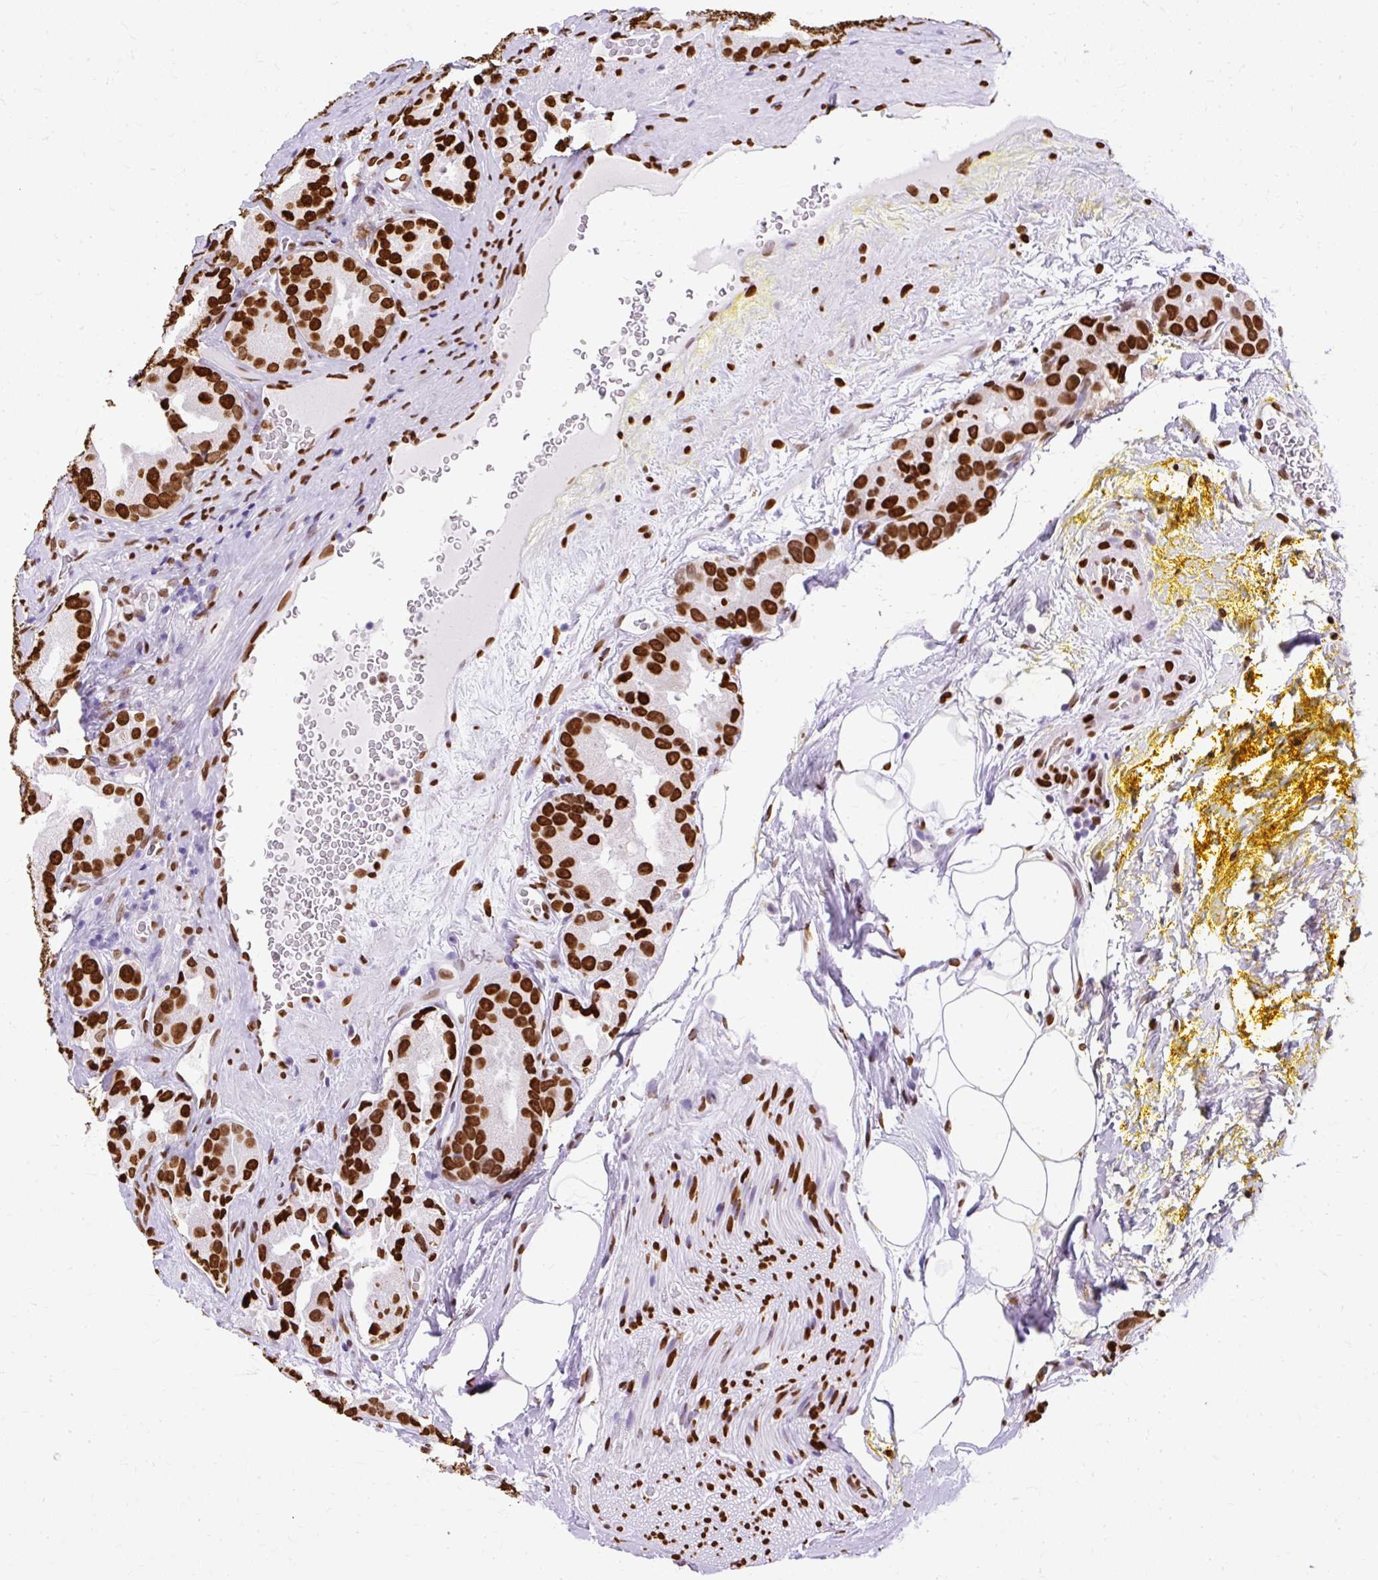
{"staining": {"intensity": "strong", "quantity": ">75%", "location": "nuclear"}, "tissue": "prostate cancer", "cell_type": "Tumor cells", "image_type": "cancer", "snomed": [{"axis": "morphology", "description": "Adenocarcinoma, High grade"}, {"axis": "topography", "description": "Prostate"}], "caption": "Strong nuclear protein positivity is identified in approximately >75% of tumor cells in prostate high-grade adenocarcinoma.", "gene": "TMEM184C", "patient": {"sex": "male", "age": 63}}